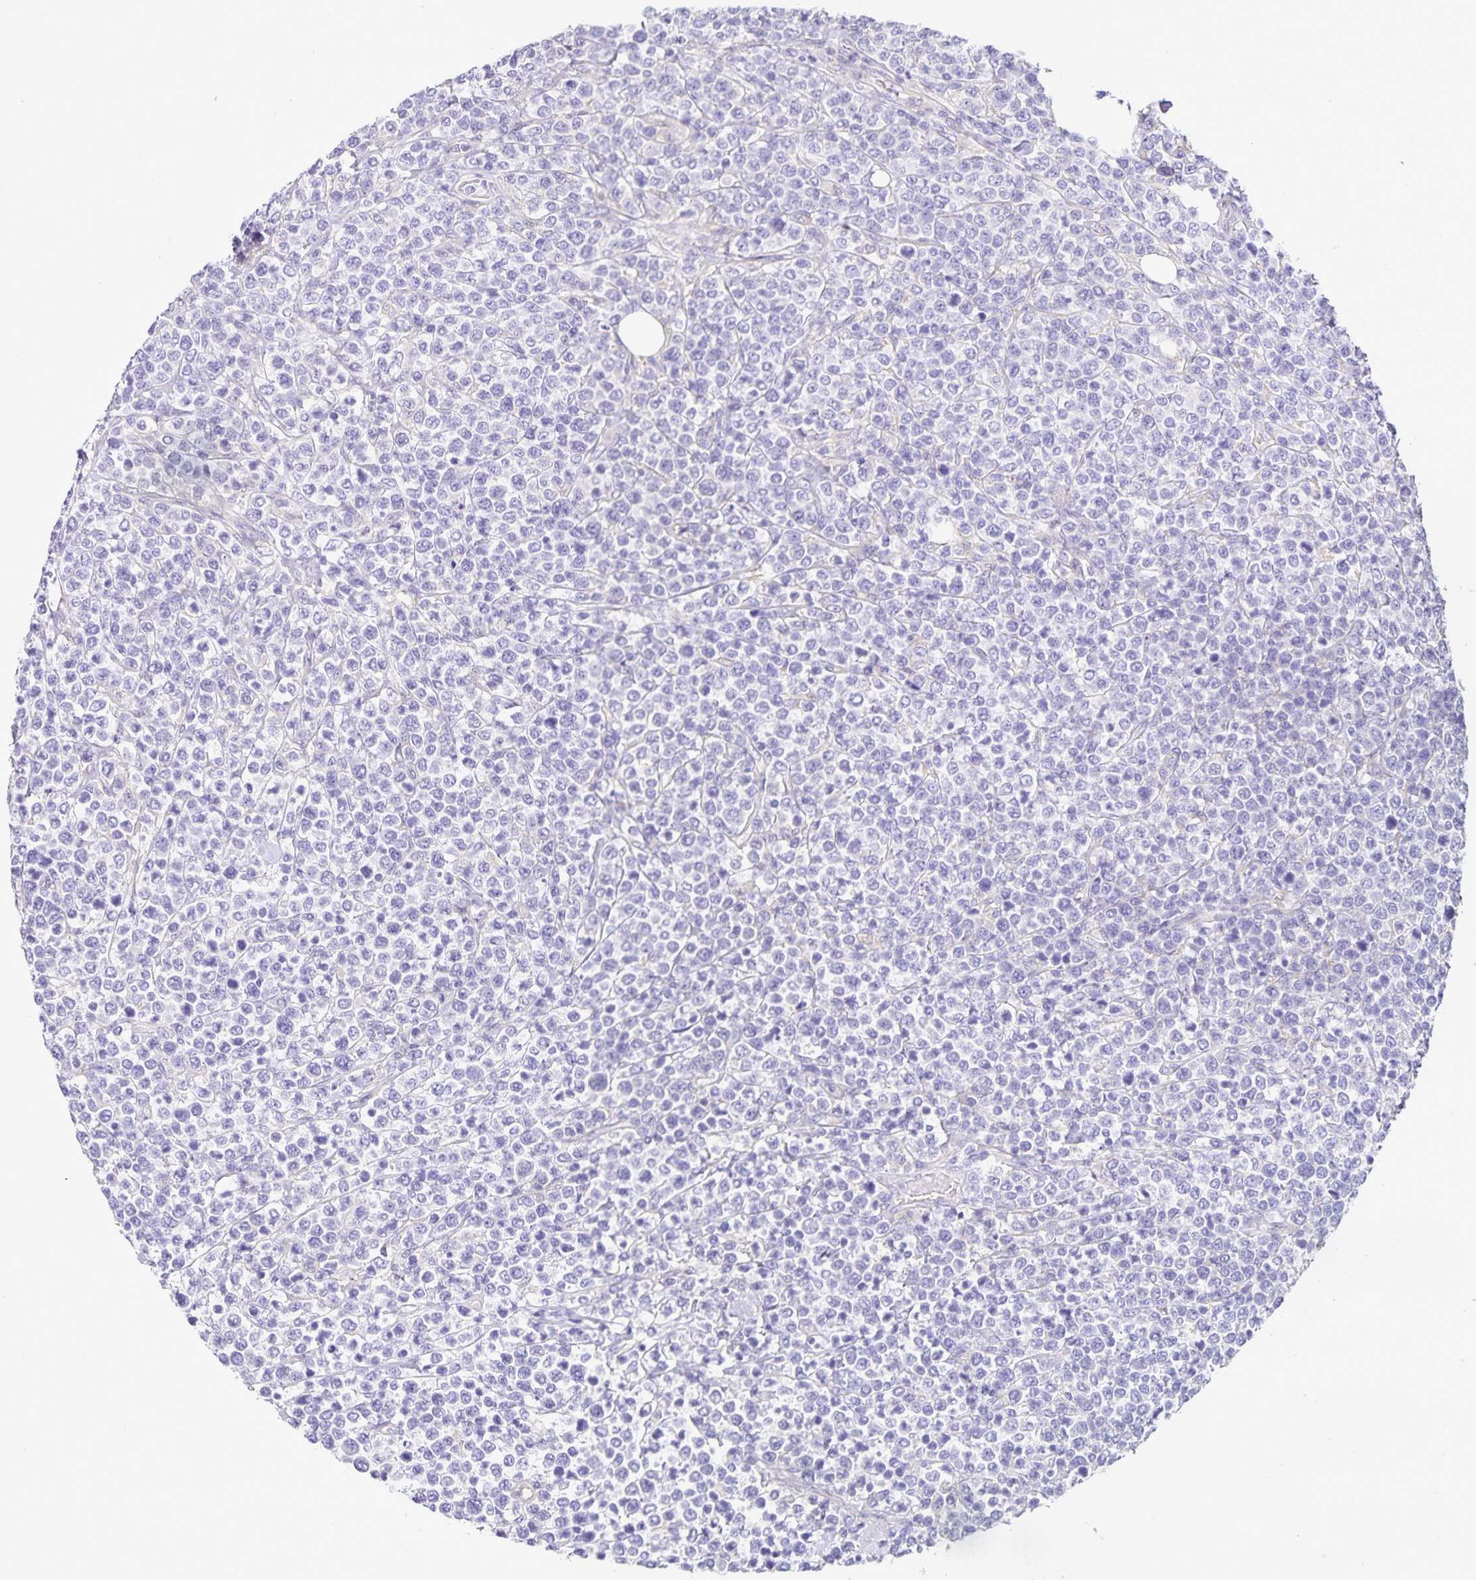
{"staining": {"intensity": "negative", "quantity": "none", "location": "none"}, "tissue": "lymphoma", "cell_type": "Tumor cells", "image_type": "cancer", "snomed": [{"axis": "morphology", "description": "Malignant lymphoma, non-Hodgkin's type, High grade"}, {"axis": "topography", "description": "Soft tissue"}], "caption": "Tumor cells are negative for brown protein staining in high-grade malignant lymphoma, non-Hodgkin's type. (DAB IHC with hematoxylin counter stain).", "gene": "BOLL", "patient": {"sex": "female", "age": 56}}